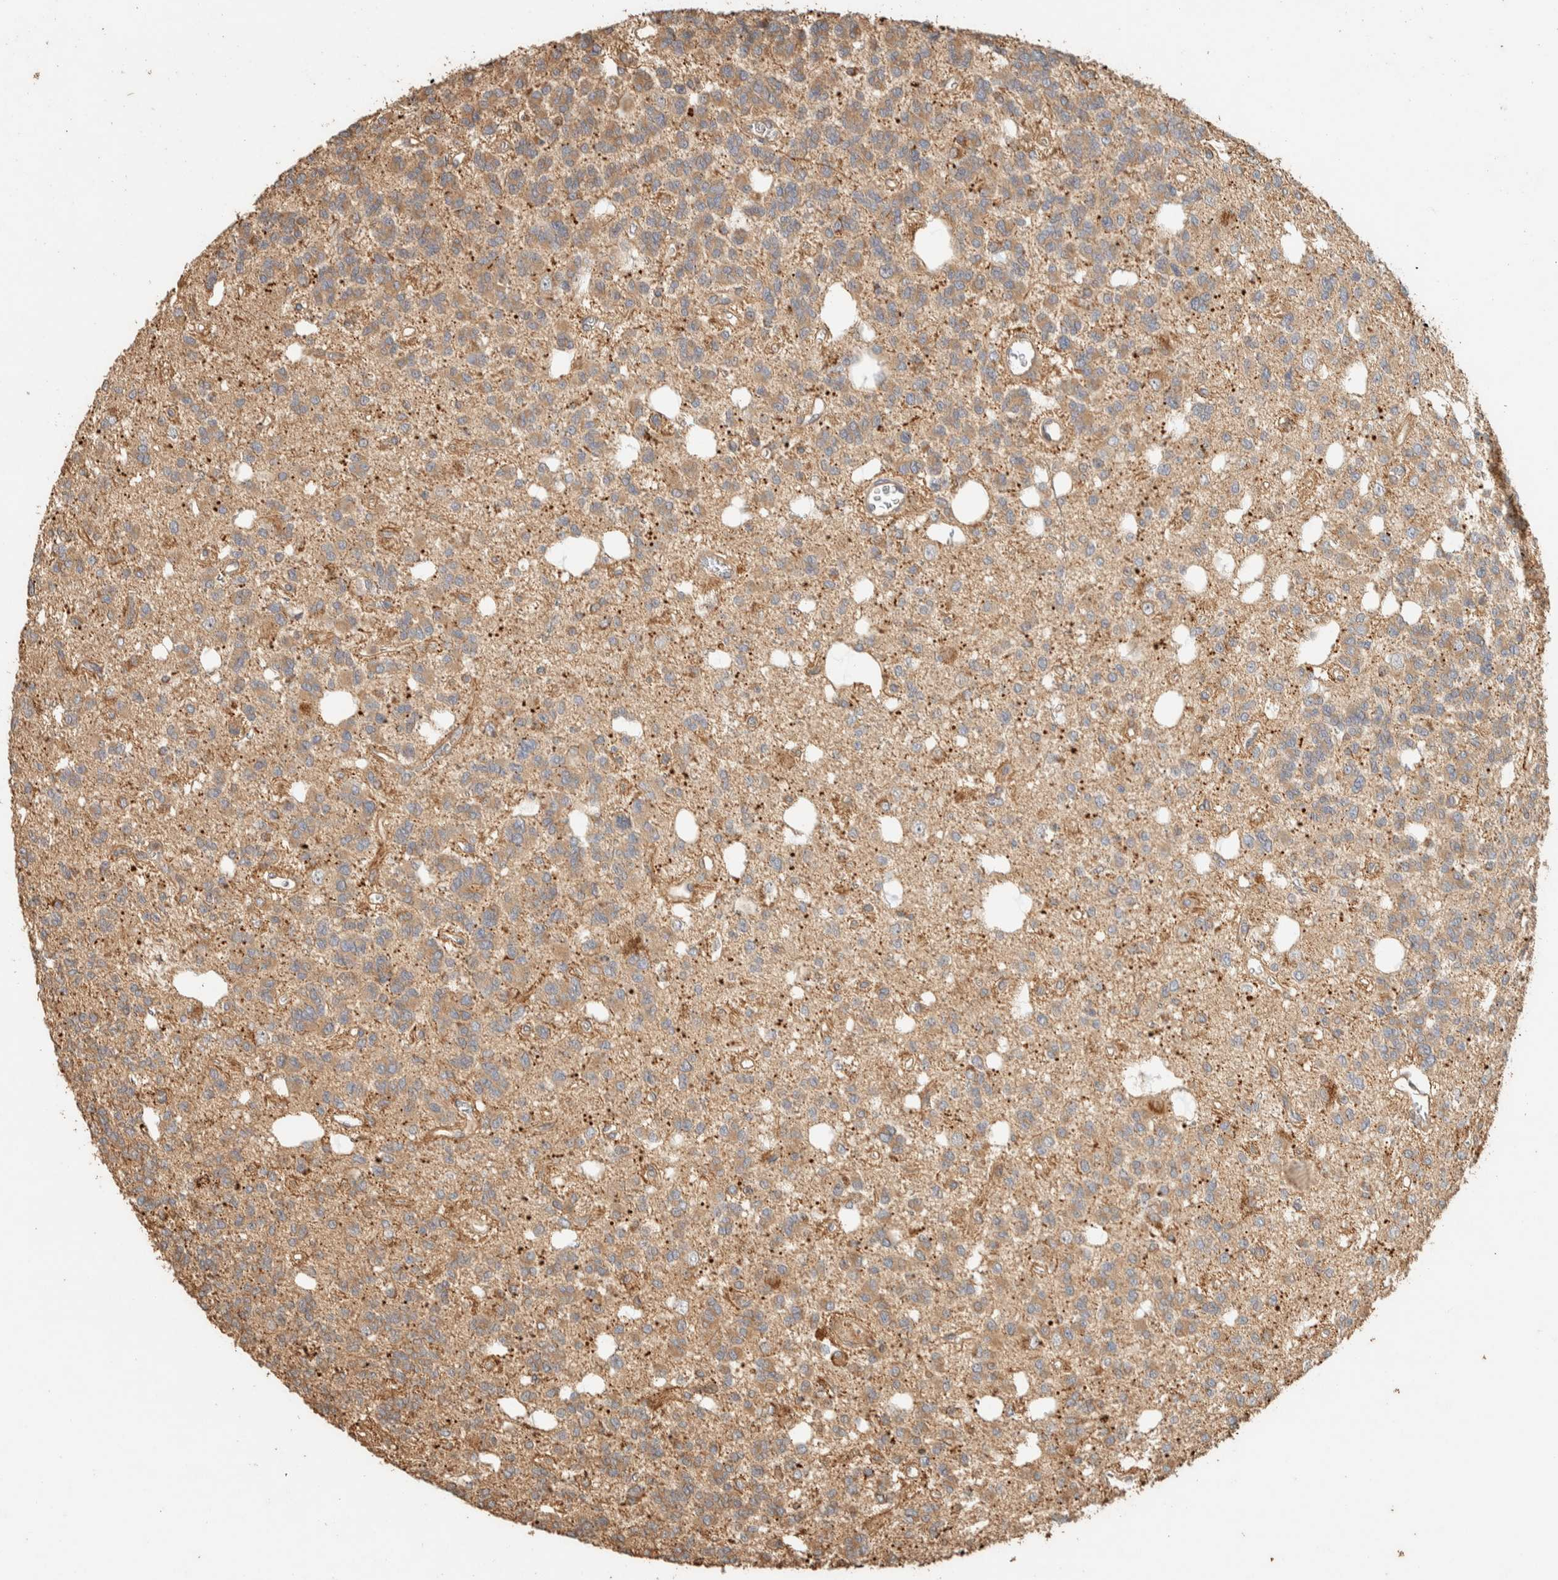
{"staining": {"intensity": "weak", "quantity": ">75%", "location": "cytoplasmic/membranous"}, "tissue": "glioma", "cell_type": "Tumor cells", "image_type": "cancer", "snomed": [{"axis": "morphology", "description": "Glioma, malignant, Low grade"}, {"axis": "topography", "description": "Brain"}], "caption": "Immunohistochemical staining of human glioma displays low levels of weak cytoplasmic/membranous protein expression in approximately >75% of tumor cells. (DAB (3,3'-diaminobenzidine) IHC with brightfield microscopy, high magnification).", "gene": "EXOC7", "patient": {"sex": "male", "age": 38}}